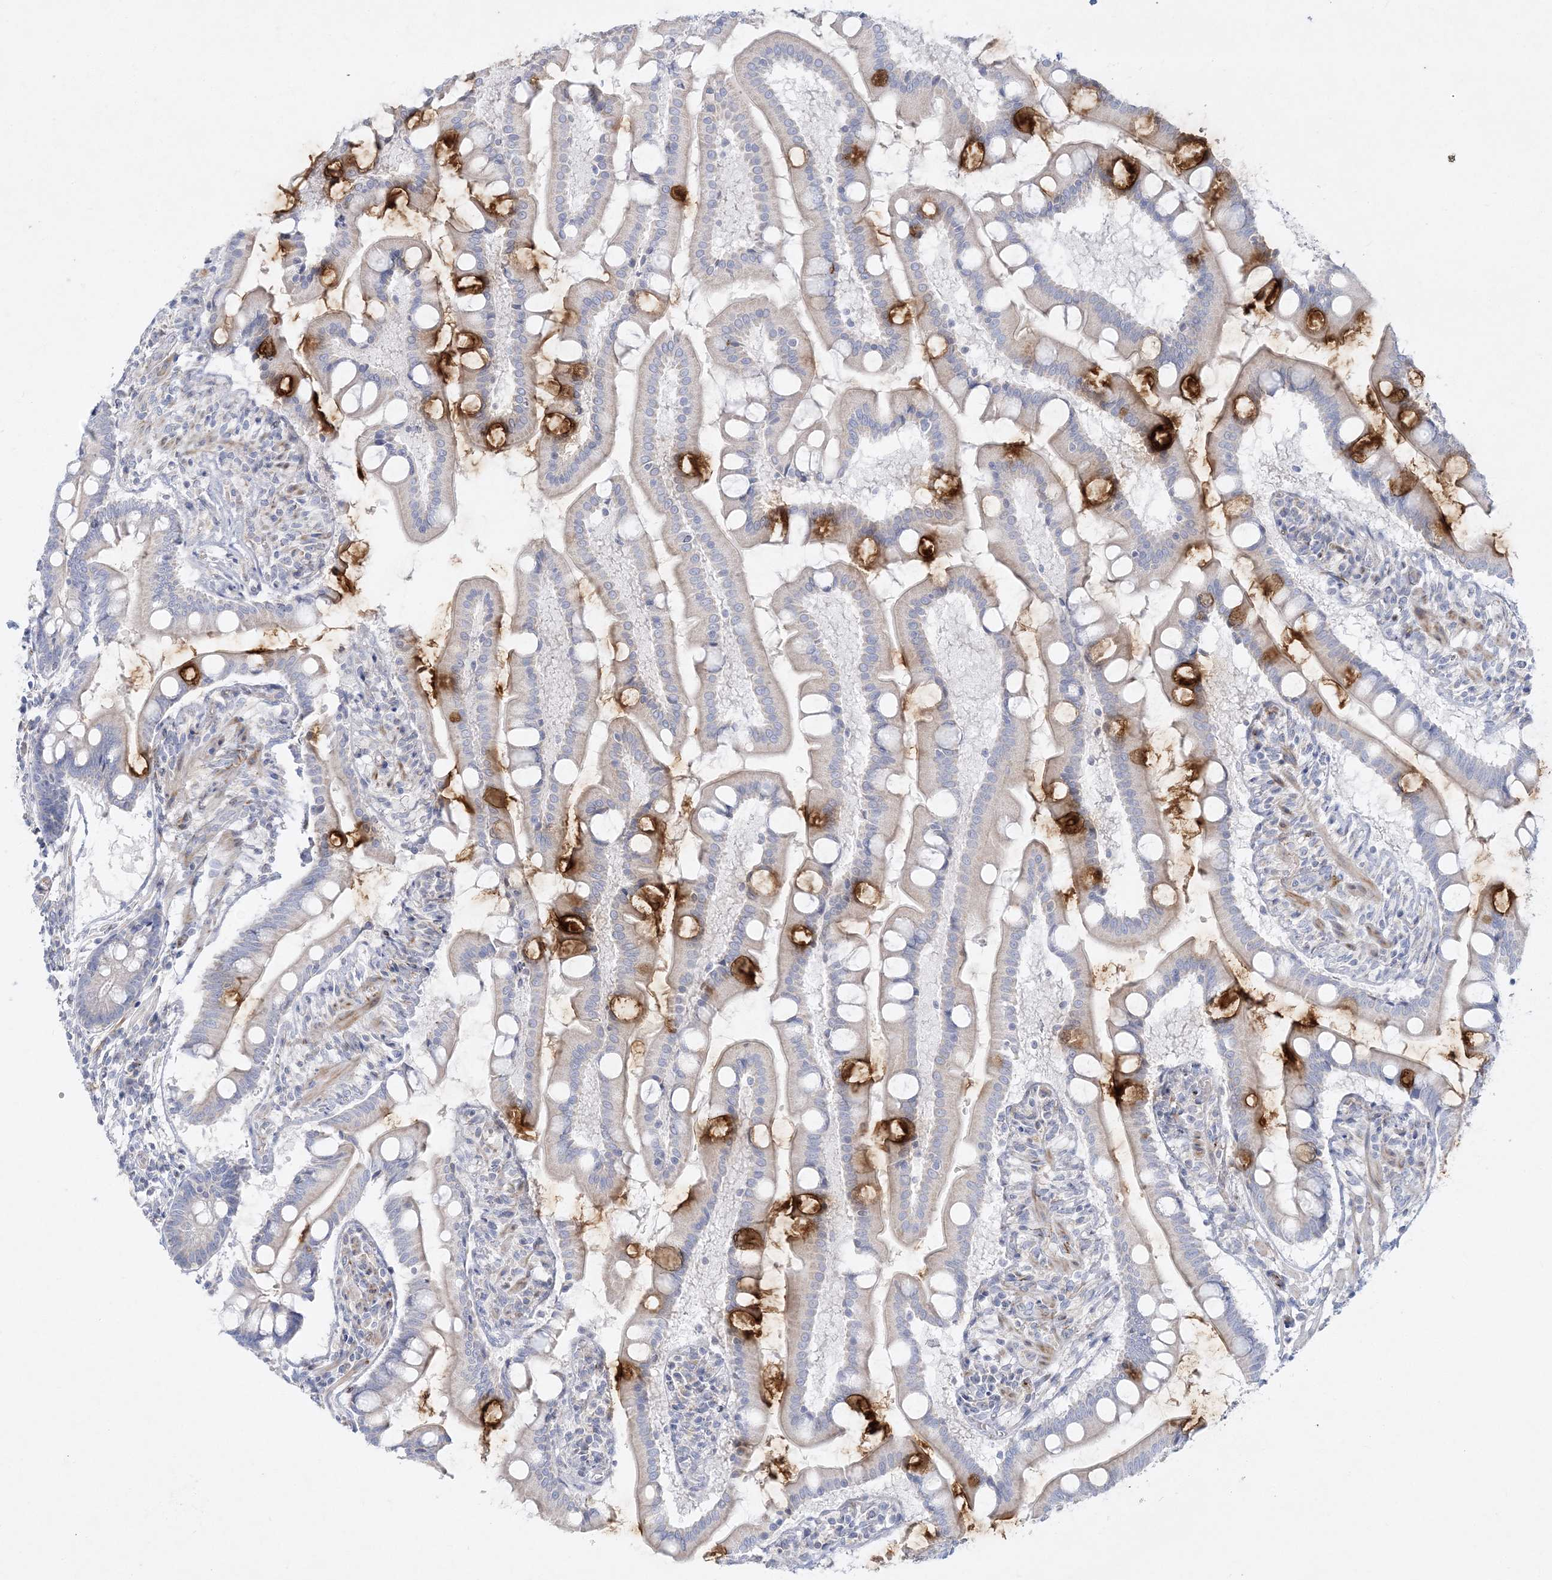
{"staining": {"intensity": "strong", "quantity": "<25%", "location": "cytoplasmic/membranous"}, "tissue": "small intestine", "cell_type": "Glandular cells", "image_type": "normal", "snomed": [{"axis": "morphology", "description": "Normal tissue, NOS"}, {"axis": "topography", "description": "Small intestine"}], "caption": "The immunohistochemical stain highlights strong cytoplasmic/membranous positivity in glandular cells of unremarkable small intestine.", "gene": "GPAT2", "patient": {"sex": "male", "age": 41}}